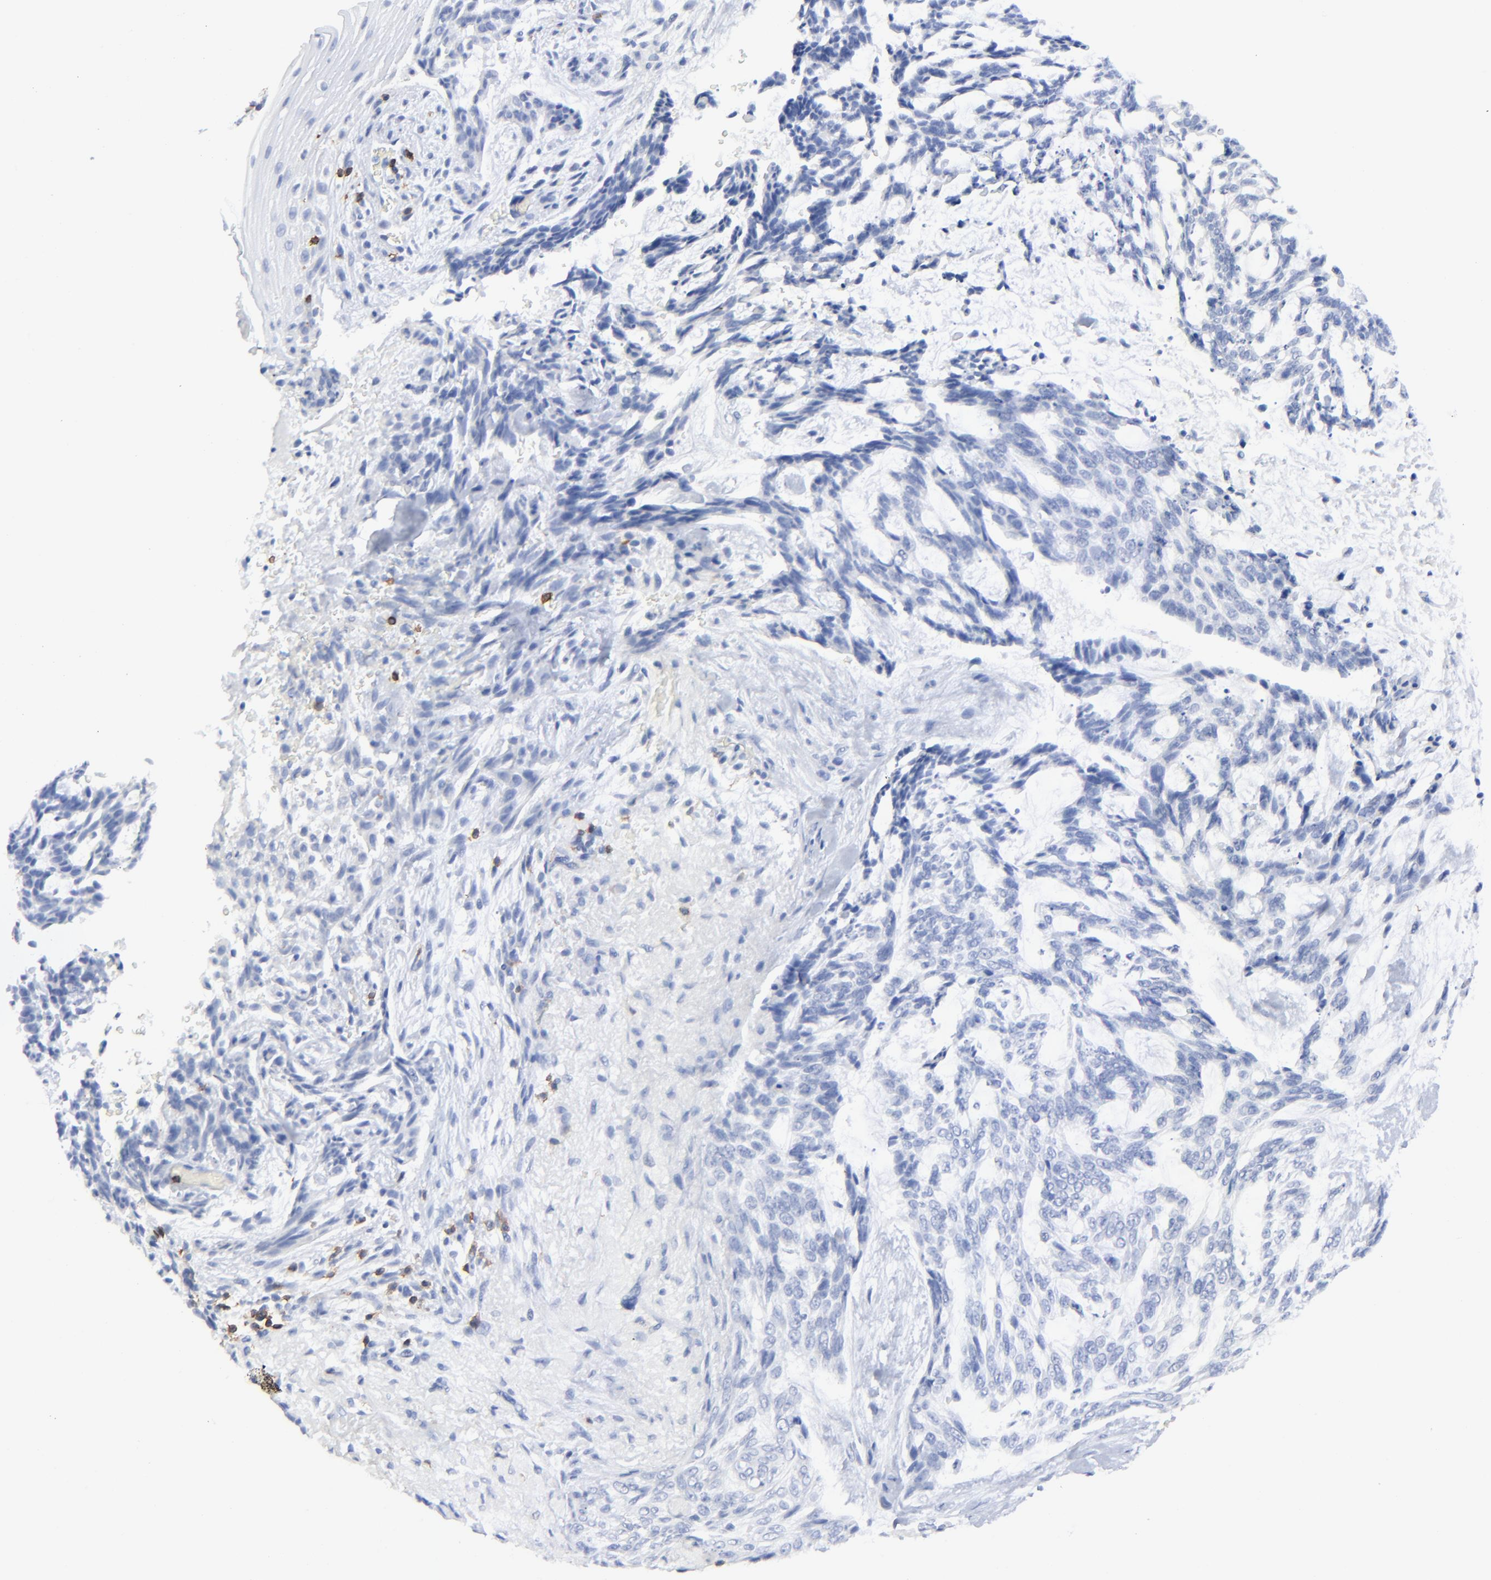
{"staining": {"intensity": "negative", "quantity": "none", "location": "none"}, "tissue": "skin cancer", "cell_type": "Tumor cells", "image_type": "cancer", "snomed": [{"axis": "morphology", "description": "Normal tissue, NOS"}, {"axis": "morphology", "description": "Basal cell carcinoma"}, {"axis": "topography", "description": "Skin"}], "caption": "Skin cancer (basal cell carcinoma) was stained to show a protein in brown. There is no significant positivity in tumor cells. (DAB immunohistochemistry (IHC) visualized using brightfield microscopy, high magnification).", "gene": "LCK", "patient": {"sex": "female", "age": 71}}